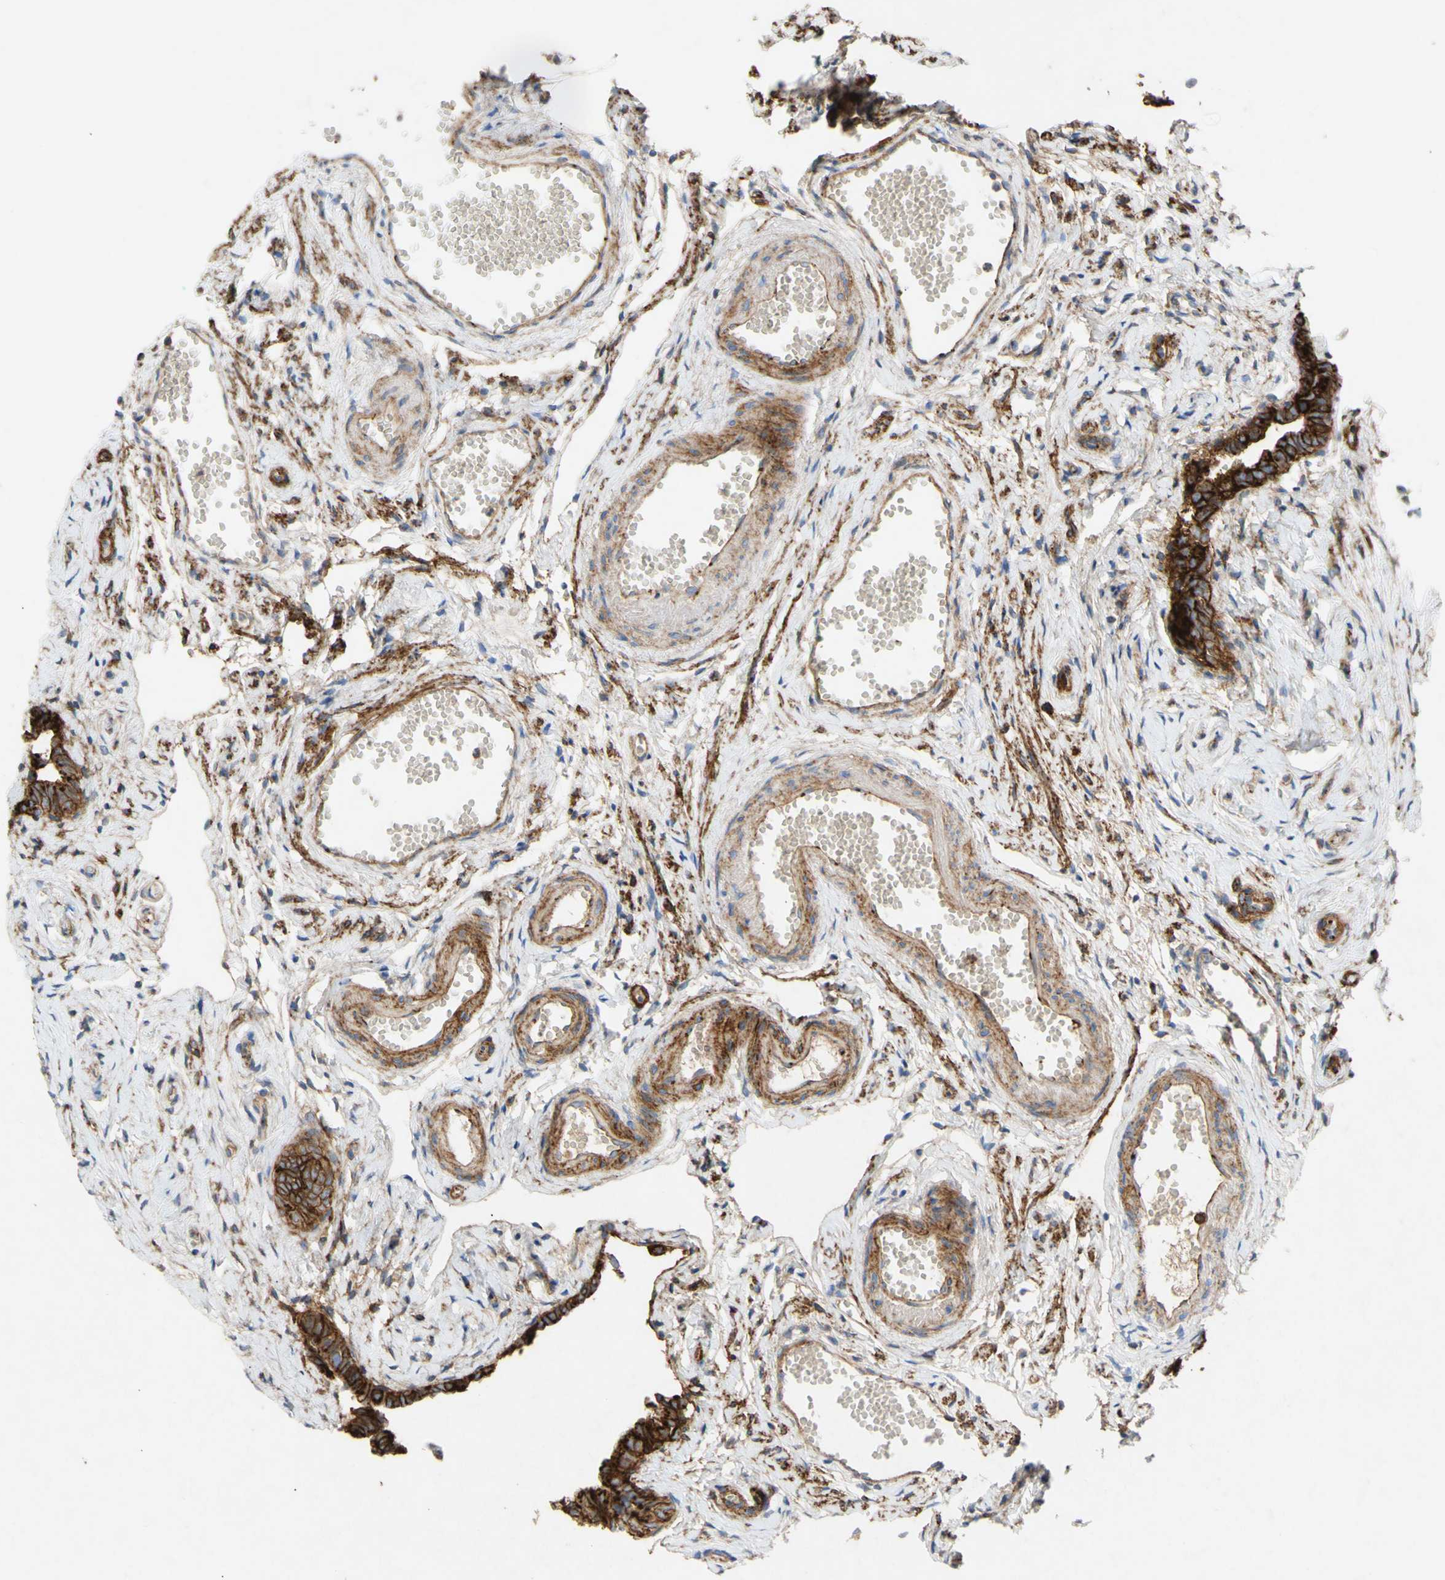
{"staining": {"intensity": "strong", "quantity": ">75%", "location": "cytoplasmic/membranous"}, "tissue": "fallopian tube", "cell_type": "Glandular cells", "image_type": "normal", "snomed": [{"axis": "morphology", "description": "Normal tissue, NOS"}, {"axis": "topography", "description": "Fallopian tube"}], "caption": "Immunohistochemistry (IHC) (DAB) staining of benign fallopian tube demonstrates strong cytoplasmic/membranous protein expression in about >75% of glandular cells. (Stains: DAB (3,3'-diaminobenzidine) in brown, nuclei in blue, Microscopy: brightfield microscopy at high magnification).", "gene": "ATP2A3", "patient": {"sex": "female", "age": 71}}